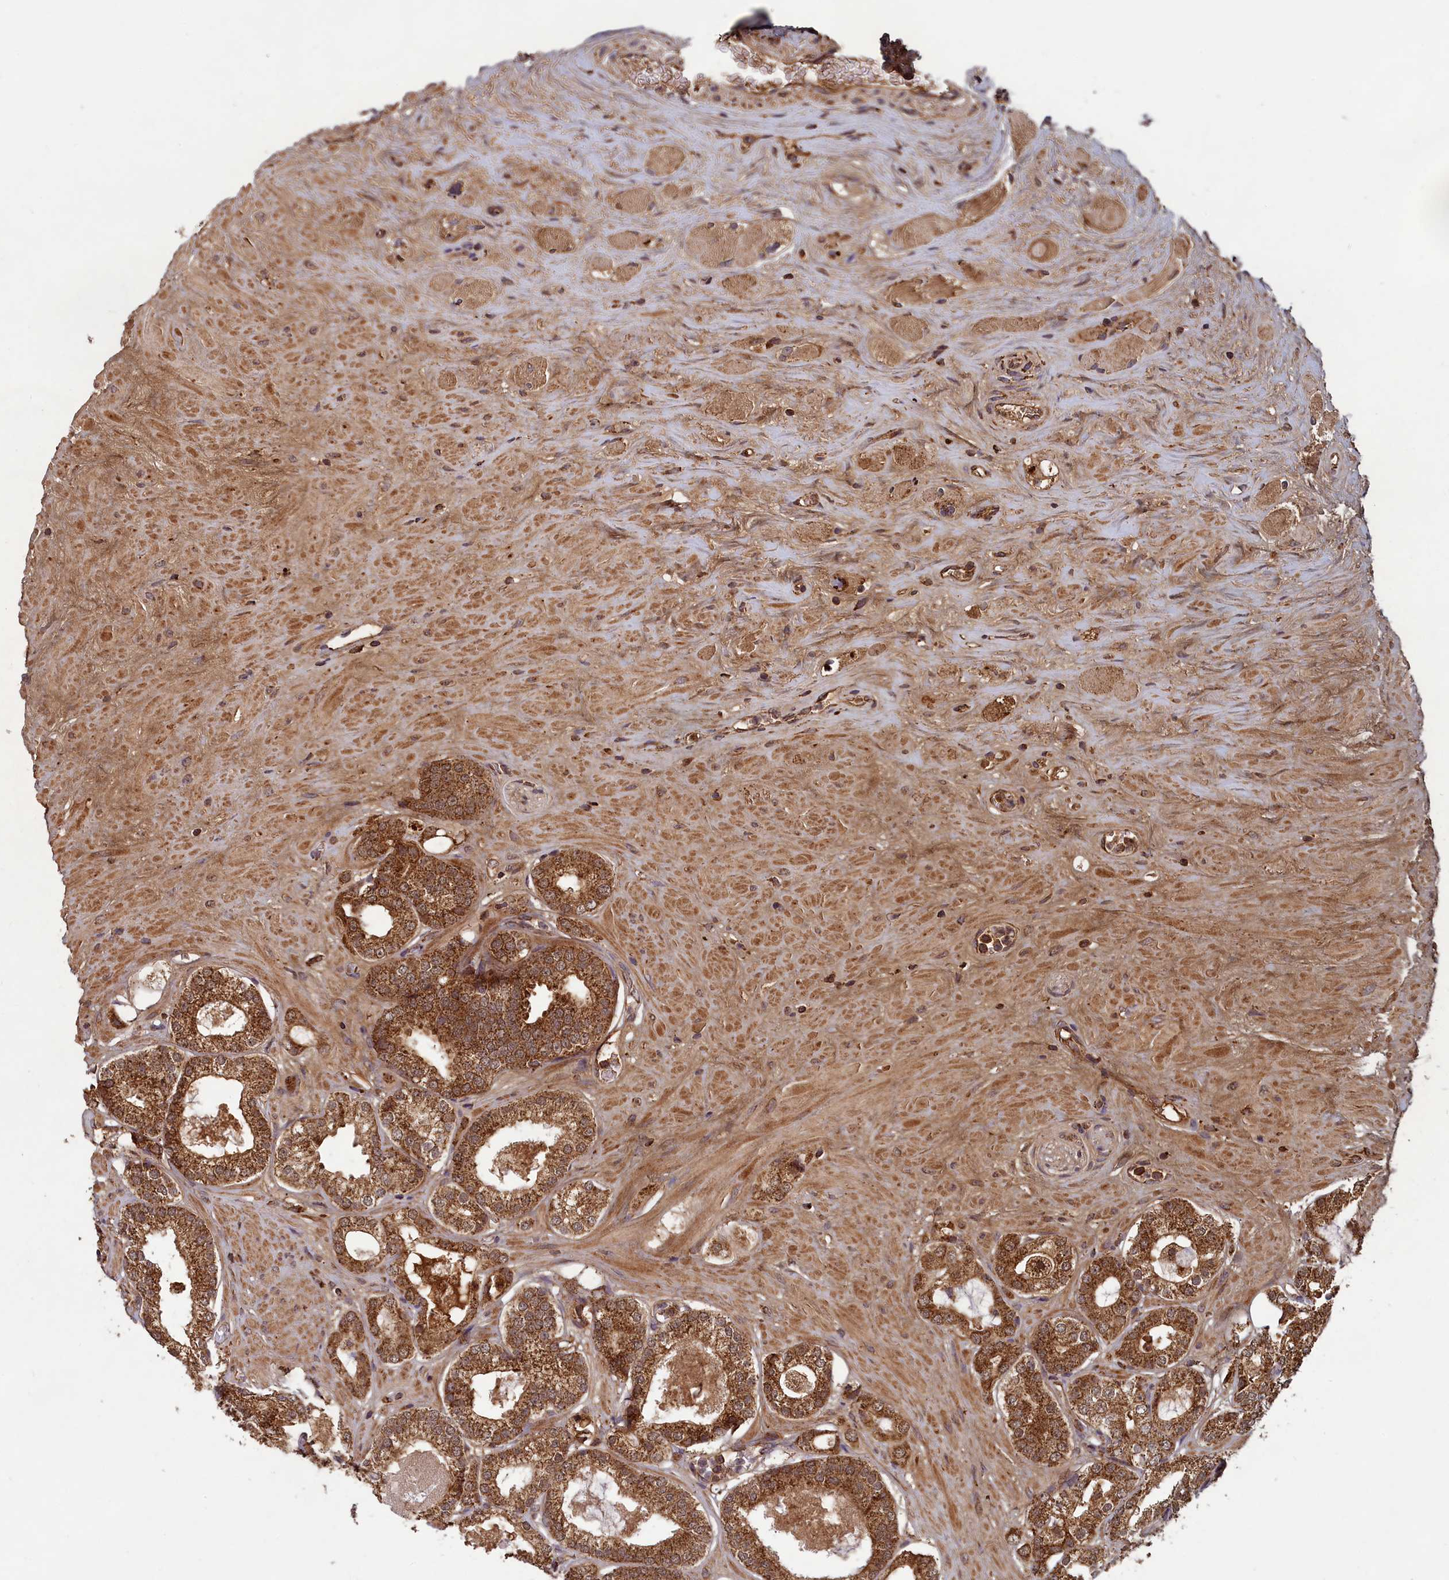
{"staining": {"intensity": "strong", "quantity": ">75%", "location": "cytoplasmic/membranous"}, "tissue": "prostate cancer", "cell_type": "Tumor cells", "image_type": "cancer", "snomed": [{"axis": "morphology", "description": "Adenocarcinoma, High grade"}, {"axis": "topography", "description": "Prostate"}], "caption": "High-magnification brightfield microscopy of prostate cancer stained with DAB (brown) and counterstained with hematoxylin (blue). tumor cells exhibit strong cytoplasmic/membranous staining is identified in about>75% of cells. (Brightfield microscopy of DAB IHC at high magnification).", "gene": "CCDC15", "patient": {"sex": "male", "age": 65}}